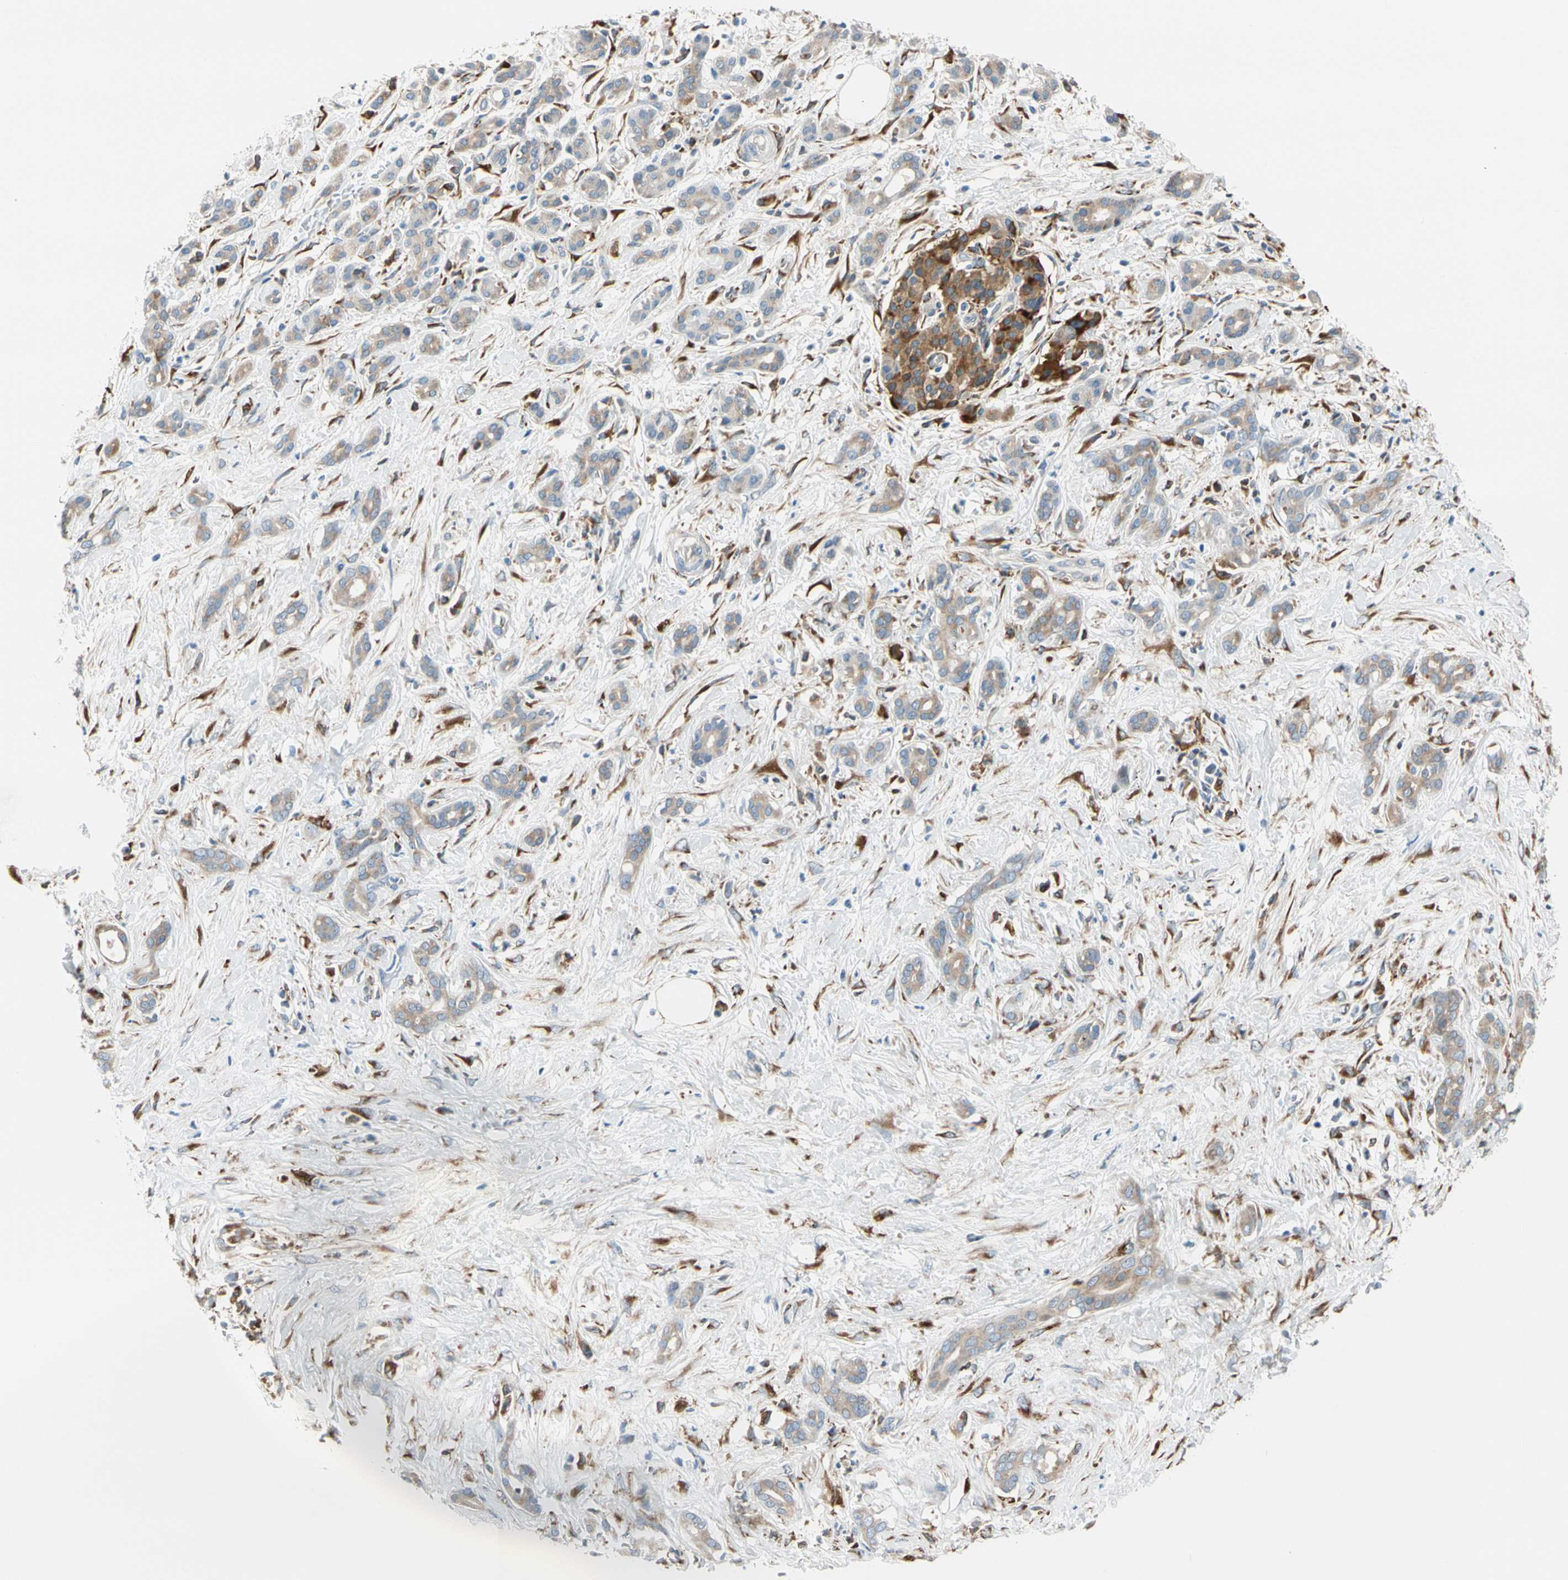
{"staining": {"intensity": "moderate", "quantity": ">75%", "location": "cytoplasmic/membranous"}, "tissue": "pancreatic cancer", "cell_type": "Tumor cells", "image_type": "cancer", "snomed": [{"axis": "morphology", "description": "Adenocarcinoma, NOS"}, {"axis": "topography", "description": "Pancreas"}], "caption": "The immunohistochemical stain shows moderate cytoplasmic/membranous staining in tumor cells of pancreatic cancer tissue. (DAB (3,3'-diaminobenzidine) IHC, brown staining for protein, blue staining for nuclei).", "gene": "LRPAP1", "patient": {"sex": "male", "age": 41}}